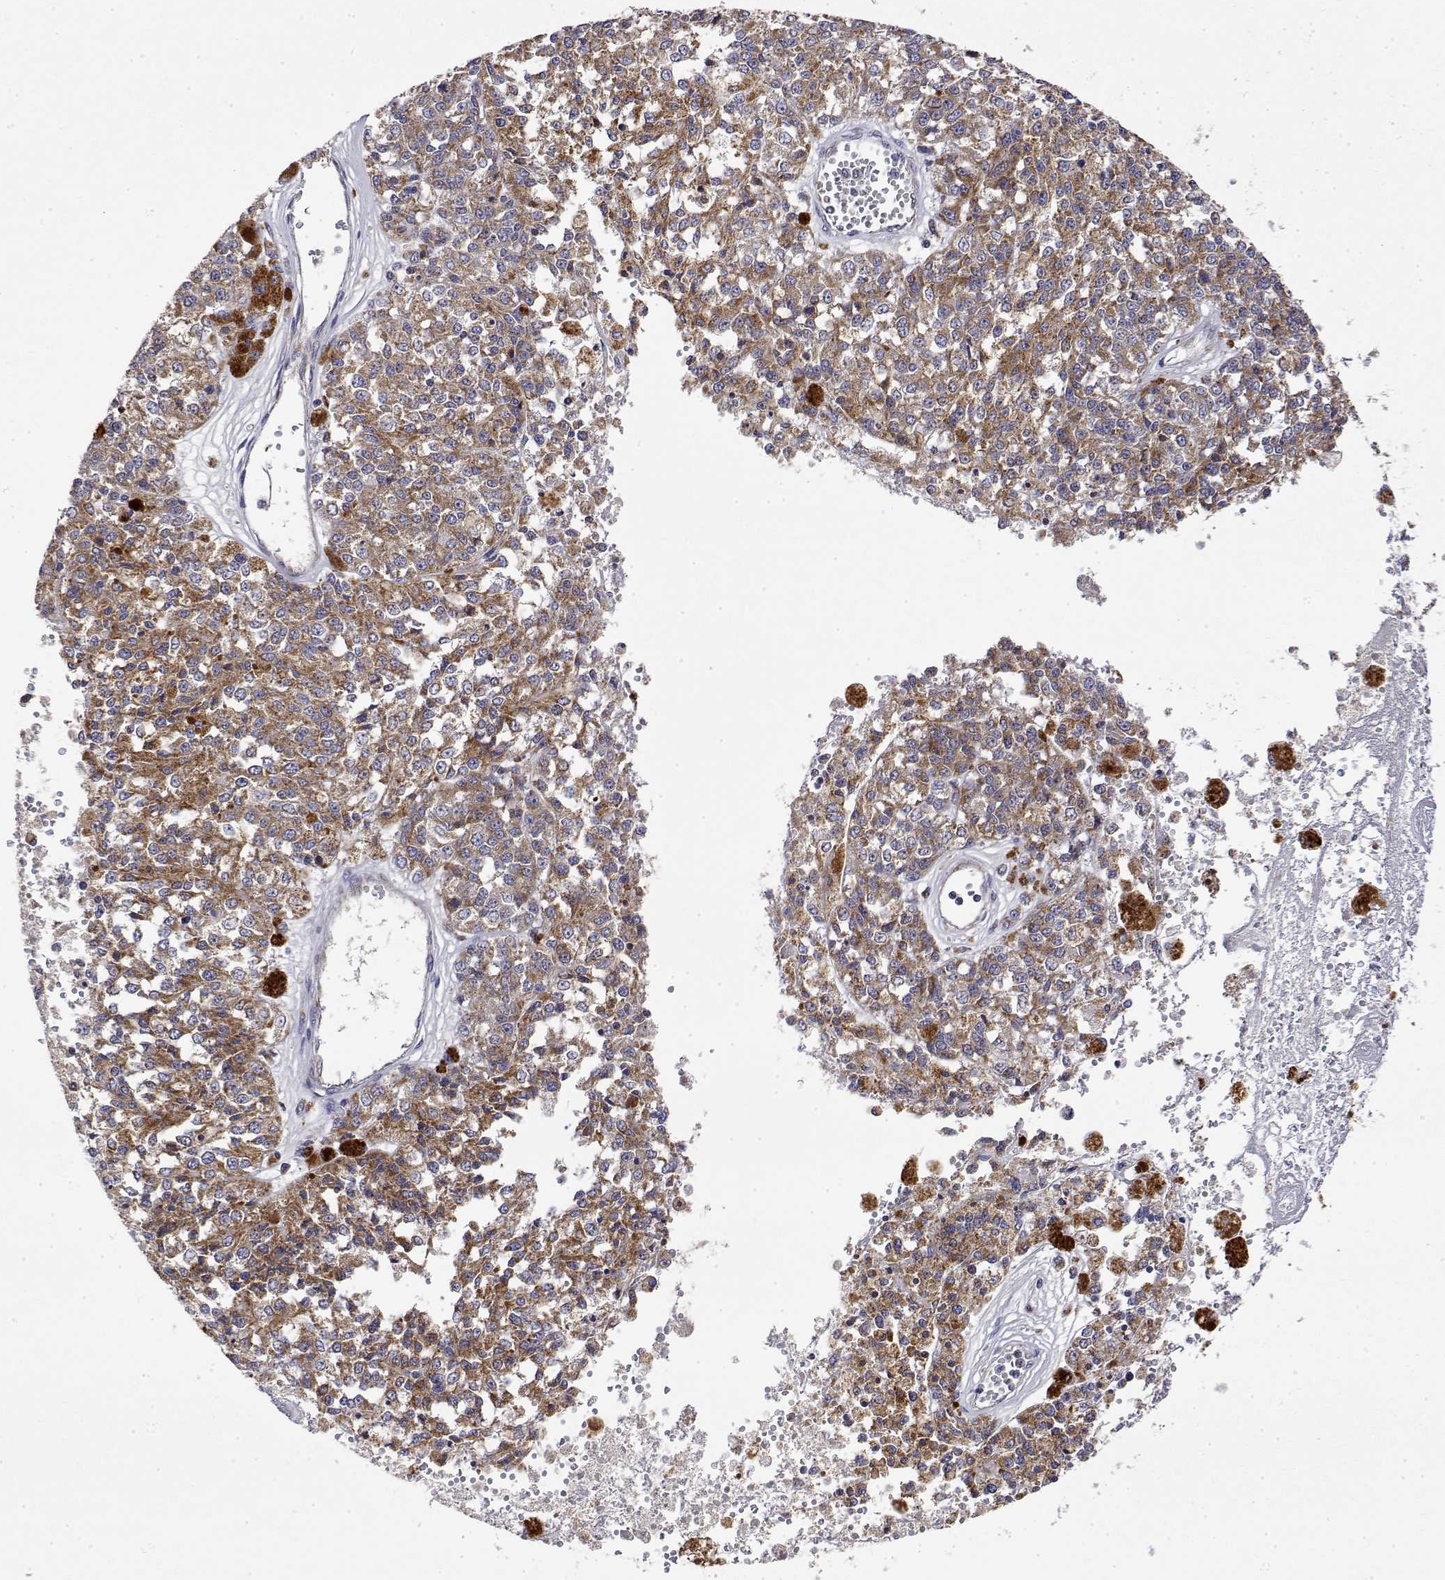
{"staining": {"intensity": "moderate", "quantity": ">75%", "location": "cytoplasmic/membranous"}, "tissue": "melanoma", "cell_type": "Tumor cells", "image_type": "cancer", "snomed": [{"axis": "morphology", "description": "Malignant melanoma, Metastatic site"}, {"axis": "topography", "description": "Lymph node"}], "caption": "High-power microscopy captured an IHC micrograph of melanoma, revealing moderate cytoplasmic/membranous positivity in about >75% of tumor cells.", "gene": "GADD45GIP1", "patient": {"sex": "female", "age": 64}}